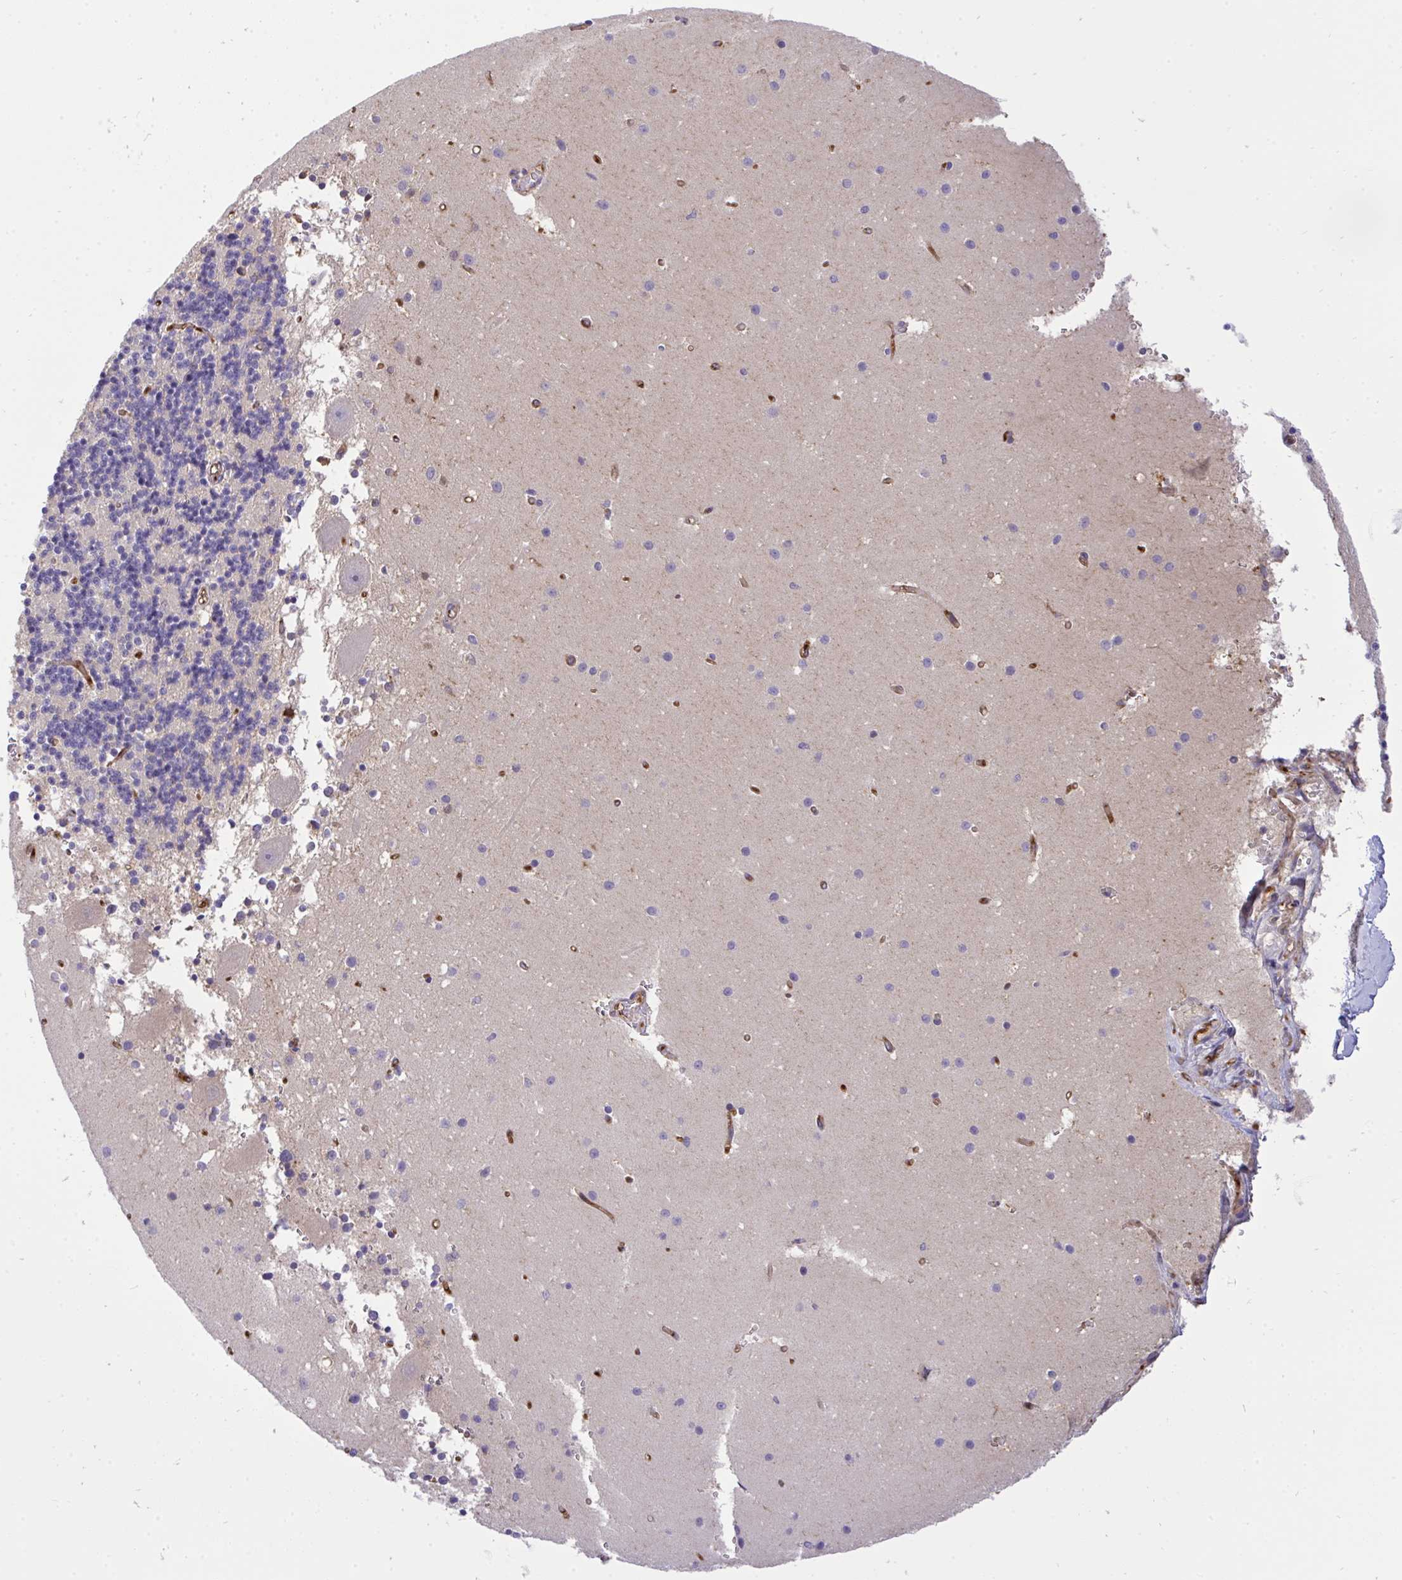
{"staining": {"intensity": "negative", "quantity": "none", "location": "none"}, "tissue": "cerebellum", "cell_type": "Cells in granular layer", "image_type": "normal", "snomed": [{"axis": "morphology", "description": "Normal tissue, NOS"}, {"axis": "topography", "description": "Cerebellum"}], "caption": "Immunohistochemistry micrograph of benign cerebellum: human cerebellum stained with DAB (3,3'-diaminobenzidine) displays no significant protein expression in cells in granular layer.", "gene": "C19orf54", "patient": {"sex": "male", "age": 54}}